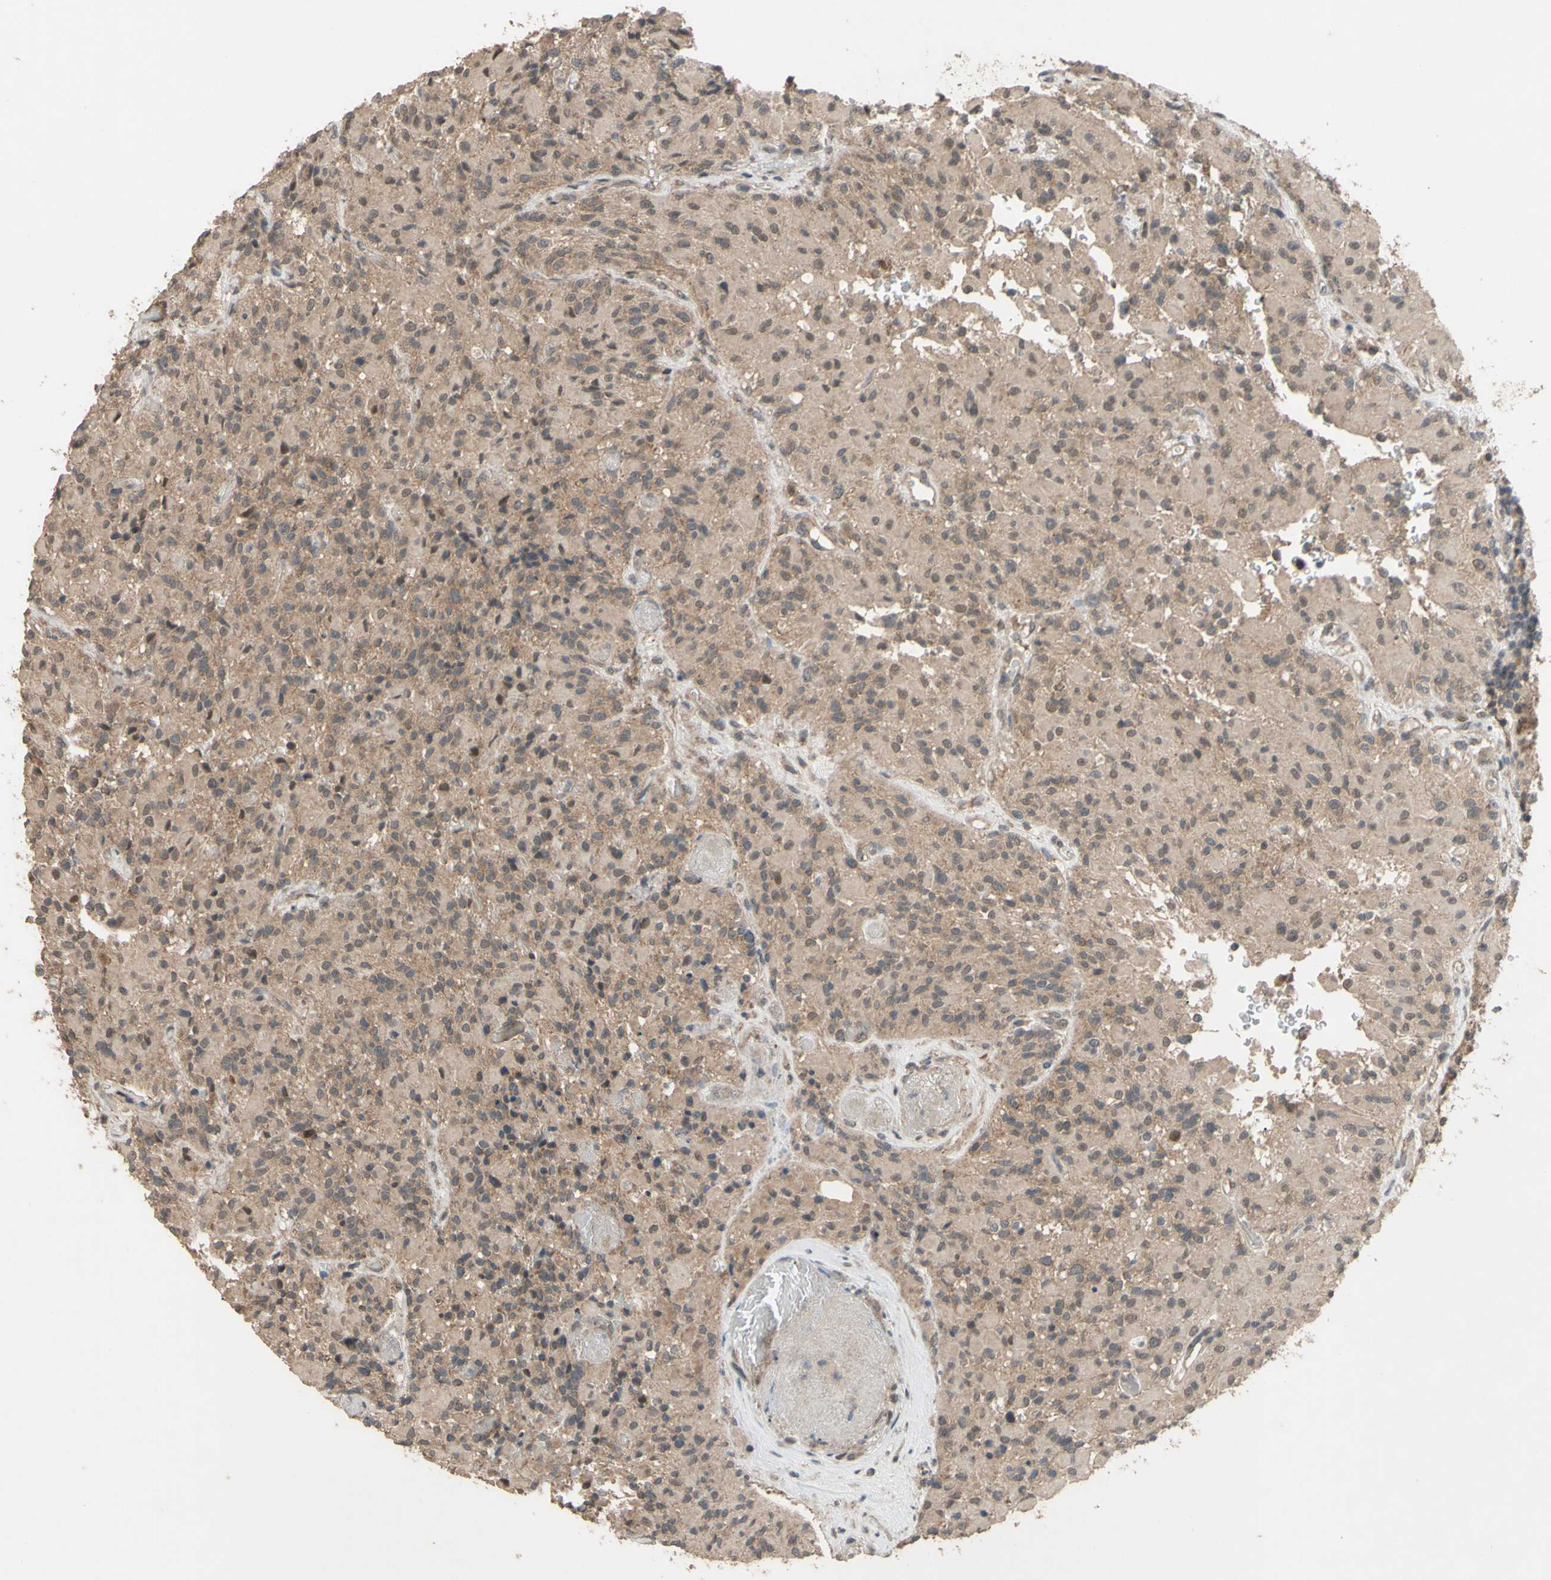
{"staining": {"intensity": "weak", "quantity": ">75%", "location": "cytoplasmic/membranous"}, "tissue": "glioma", "cell_type": "Tumor cells", "image_type": "cancer", "snomed": [{"axis": "morphology", "description": "Glioma, malignant, High grade"}, {"axis": "topography", "description": "Brain"}], "caption": "High-power microscopy captured an IHC image of high-grade glioma (malignant), revealing weak cytoplasmic/membranous expression in about >75% of tumor cells.", "gene": "CD164", "patient": {"sex": "male", "age": 71}}